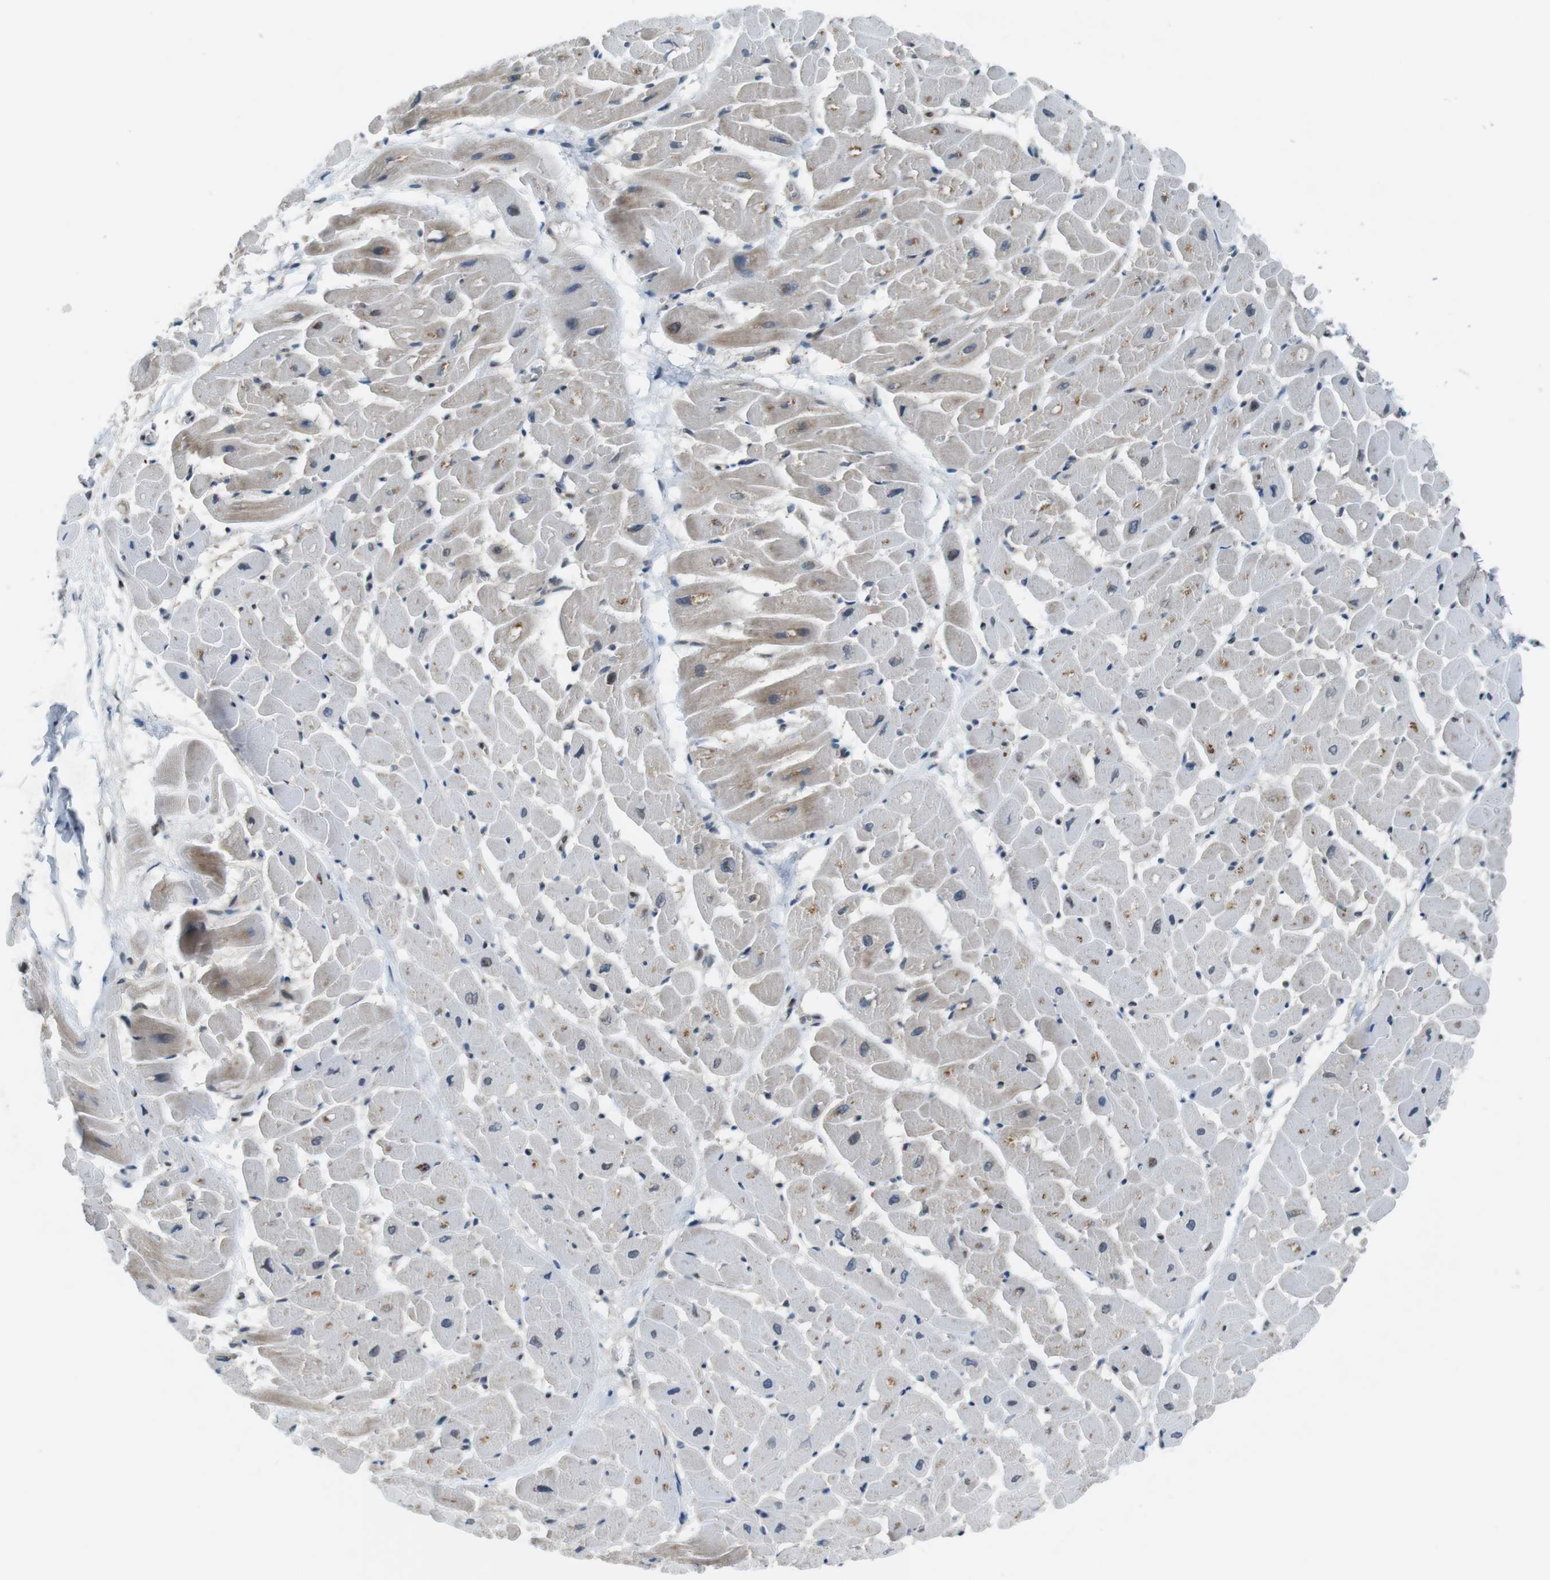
{"staining": {"intensity": "moderate", "quantity": ">75%", "location": "cytoplasmic/membranous"}, "tissue": "heart muscle", "cell_type": "Cardiomyocytes", "image_type": "normal", "snomed": [{"axis": "morphology", "description": "Normal tissue, NOS"}, {"axis": "topography", "description": "Heart"}], "caption": "IHC of normal heart muscle exhibits medium levels of moderate cytoplasmic/membranous expression in approximately >75% of cardiomyocytes. (DAB (3,3'-diaminobenzidine) = brown stain, brightfield microscopy at high magnification).", "gene": "MAPKAPK5", "patient": {"sex": "male", "age": 45}}